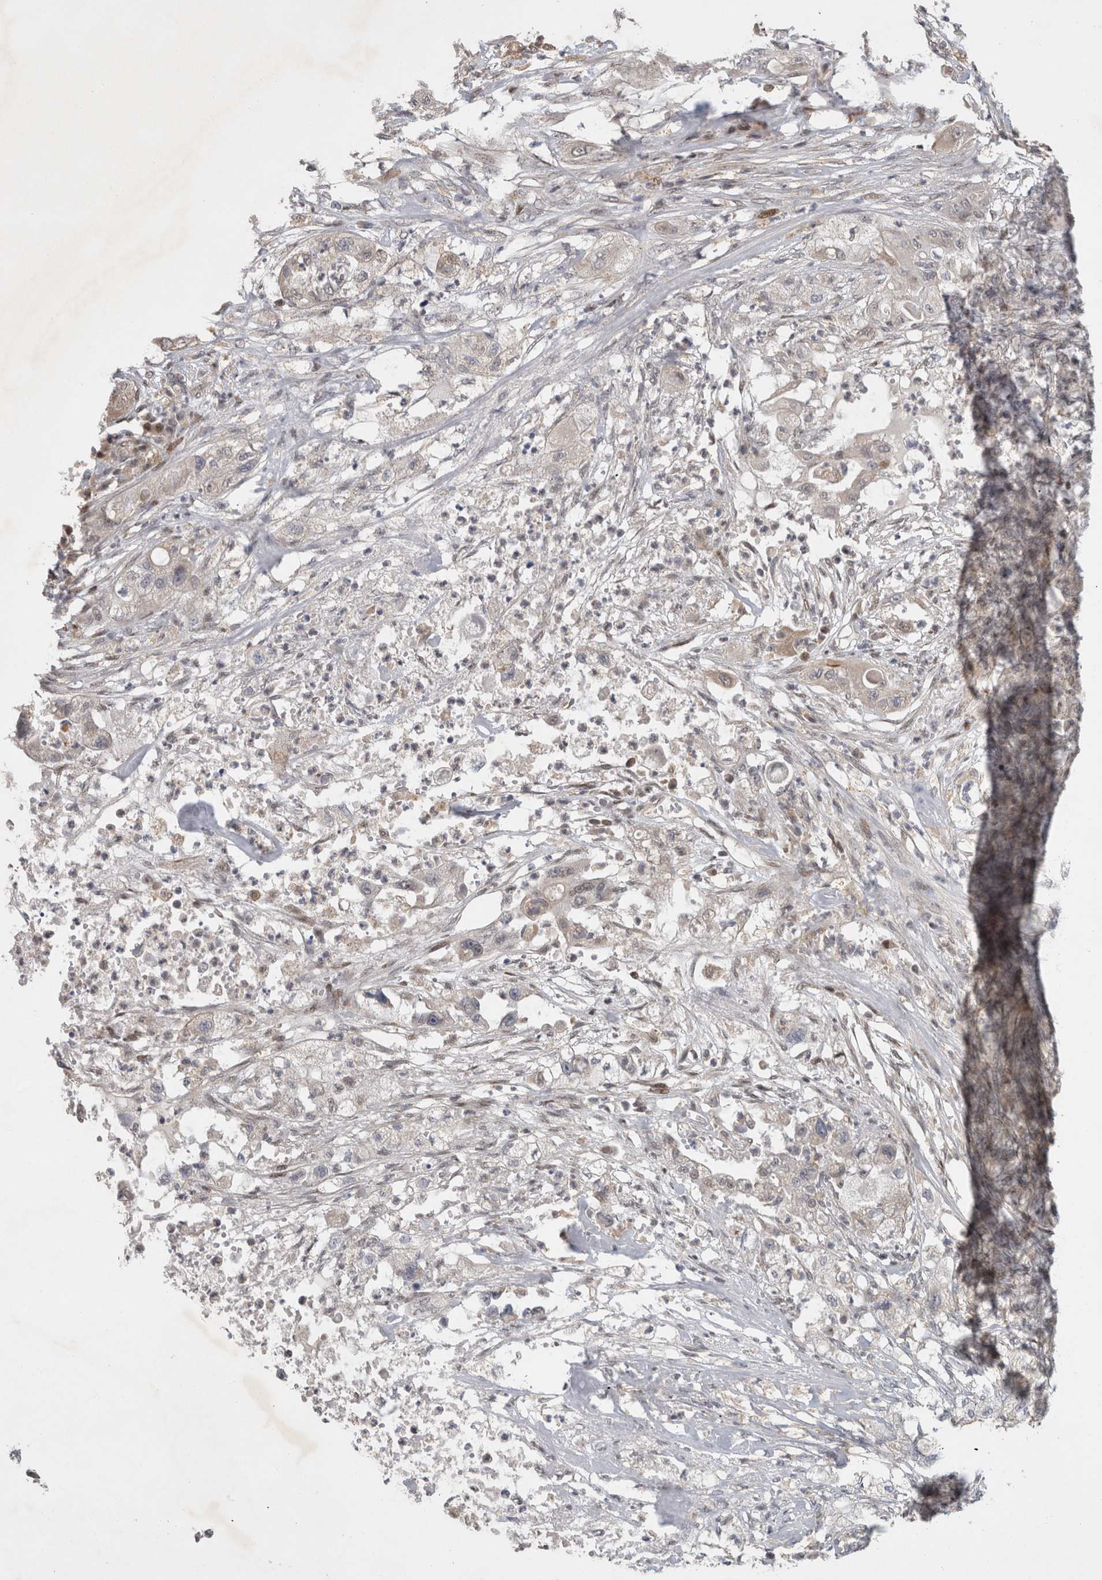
{"staining": {"intensity": "weak", "quantity": "<25%", "location": "cytoplasmic/membranous,nuclear"}, "tissue": "pancreatic cancer", "cell_type": "Tumor cells", "image_type": "cancer", "snomed": [{"axis": "morphology", "description": "Adenocarcinoma, NOS"}, {"axis": "topography", "description": "Pancreas"}], "caption": "Tumor cells show no significant staining in pancreatic cancer.", "gene": "C8orf58", "patient": {"sex": "female", "age": 78}}